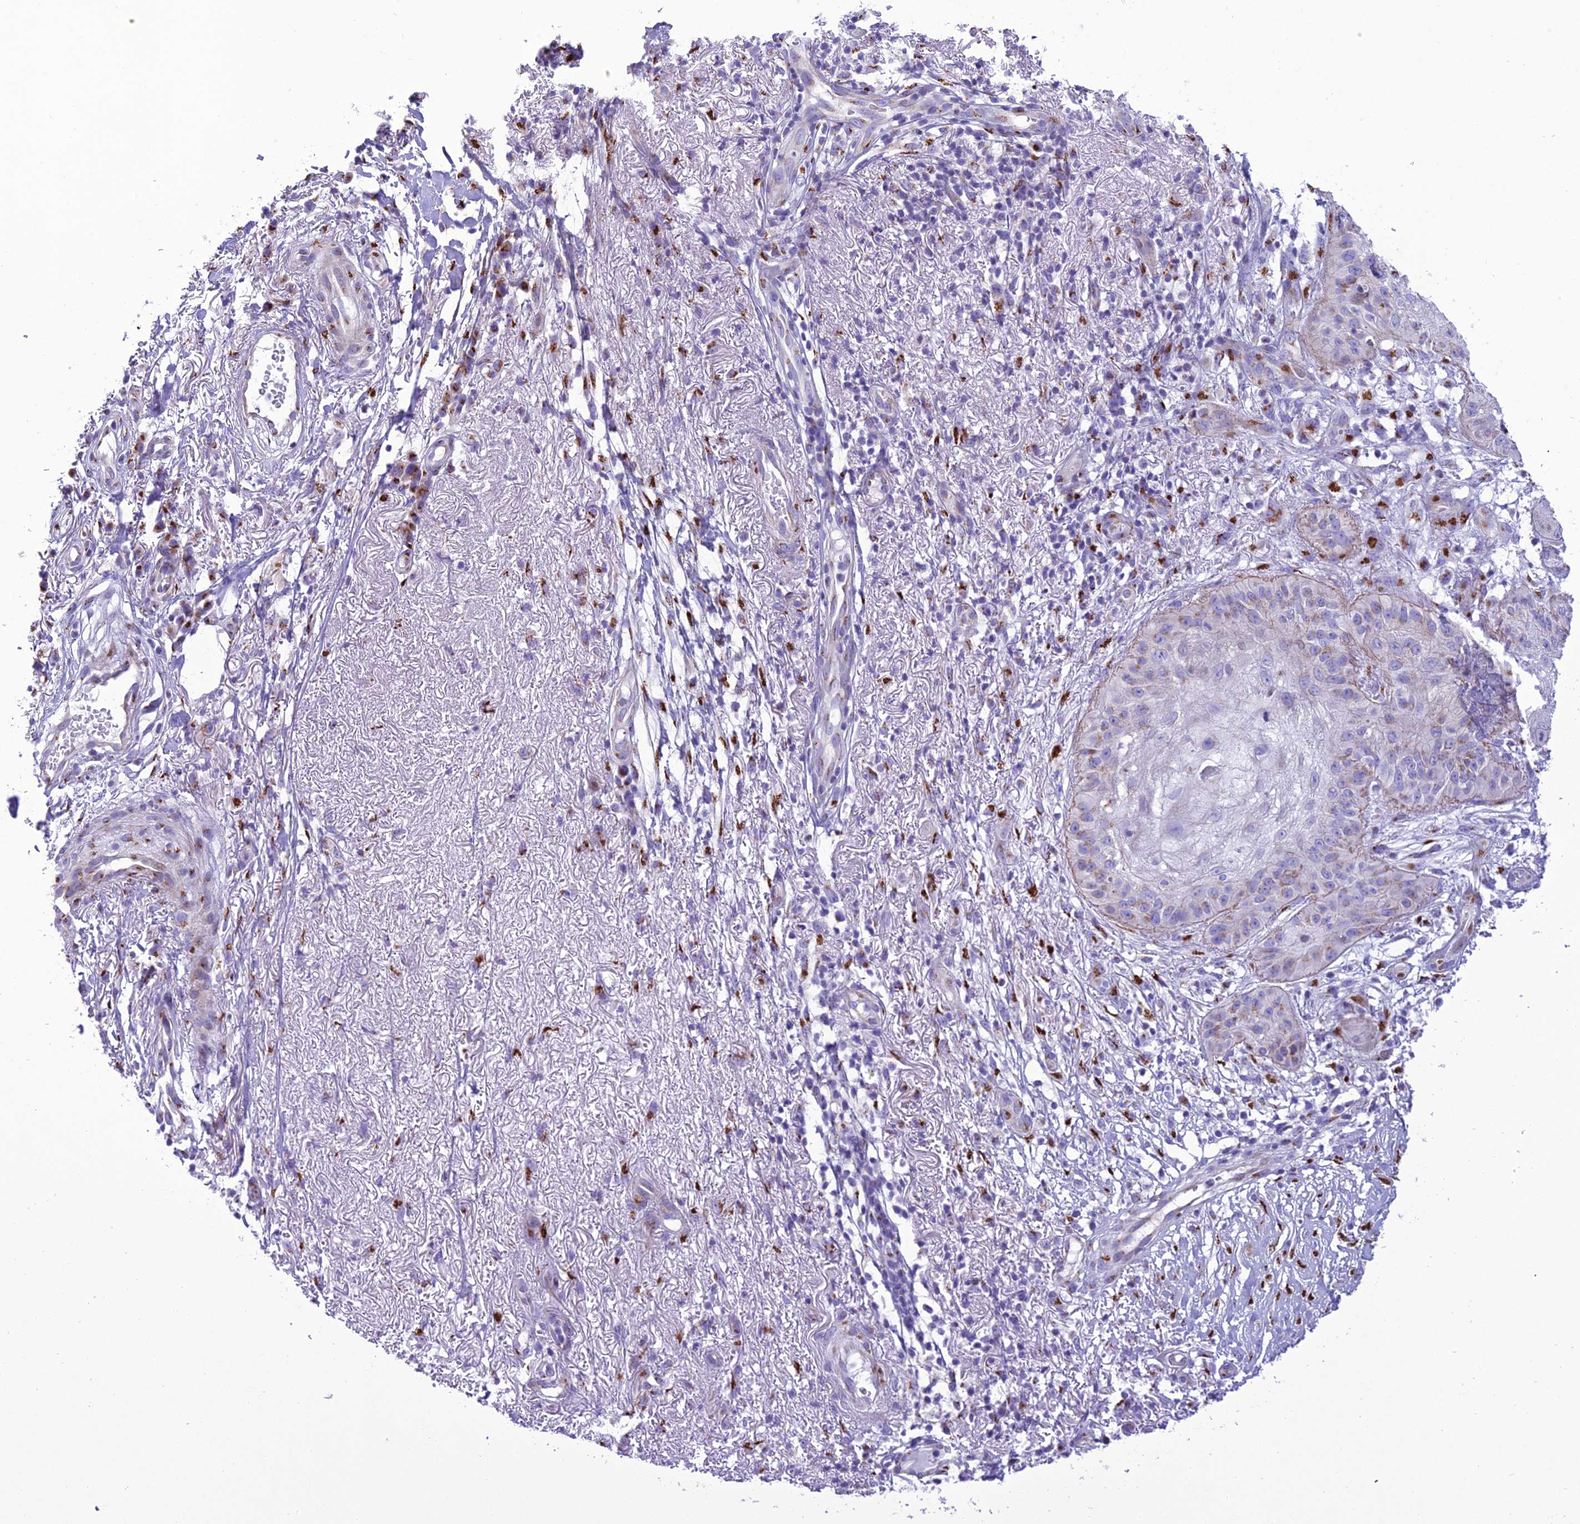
{"staining": {"intensity": "negative", "quantity": "none", "location": "none"}, "tissue": "skin cancer", "cell_type": "Tumor cells", "image_type": "cancer", "snomed": [{"axis": "morphology", "description": "Squamous cell carcinoma, NOS"}, {"axis": "topography", "description": "Skin"}], "caption": "Micrograph shows no protein expression in tumor cells of skin cancer (squamous cell carcinoma) tissue.", "gene": "GOLM2", "patient": {"sex": "male", "age": 70}}